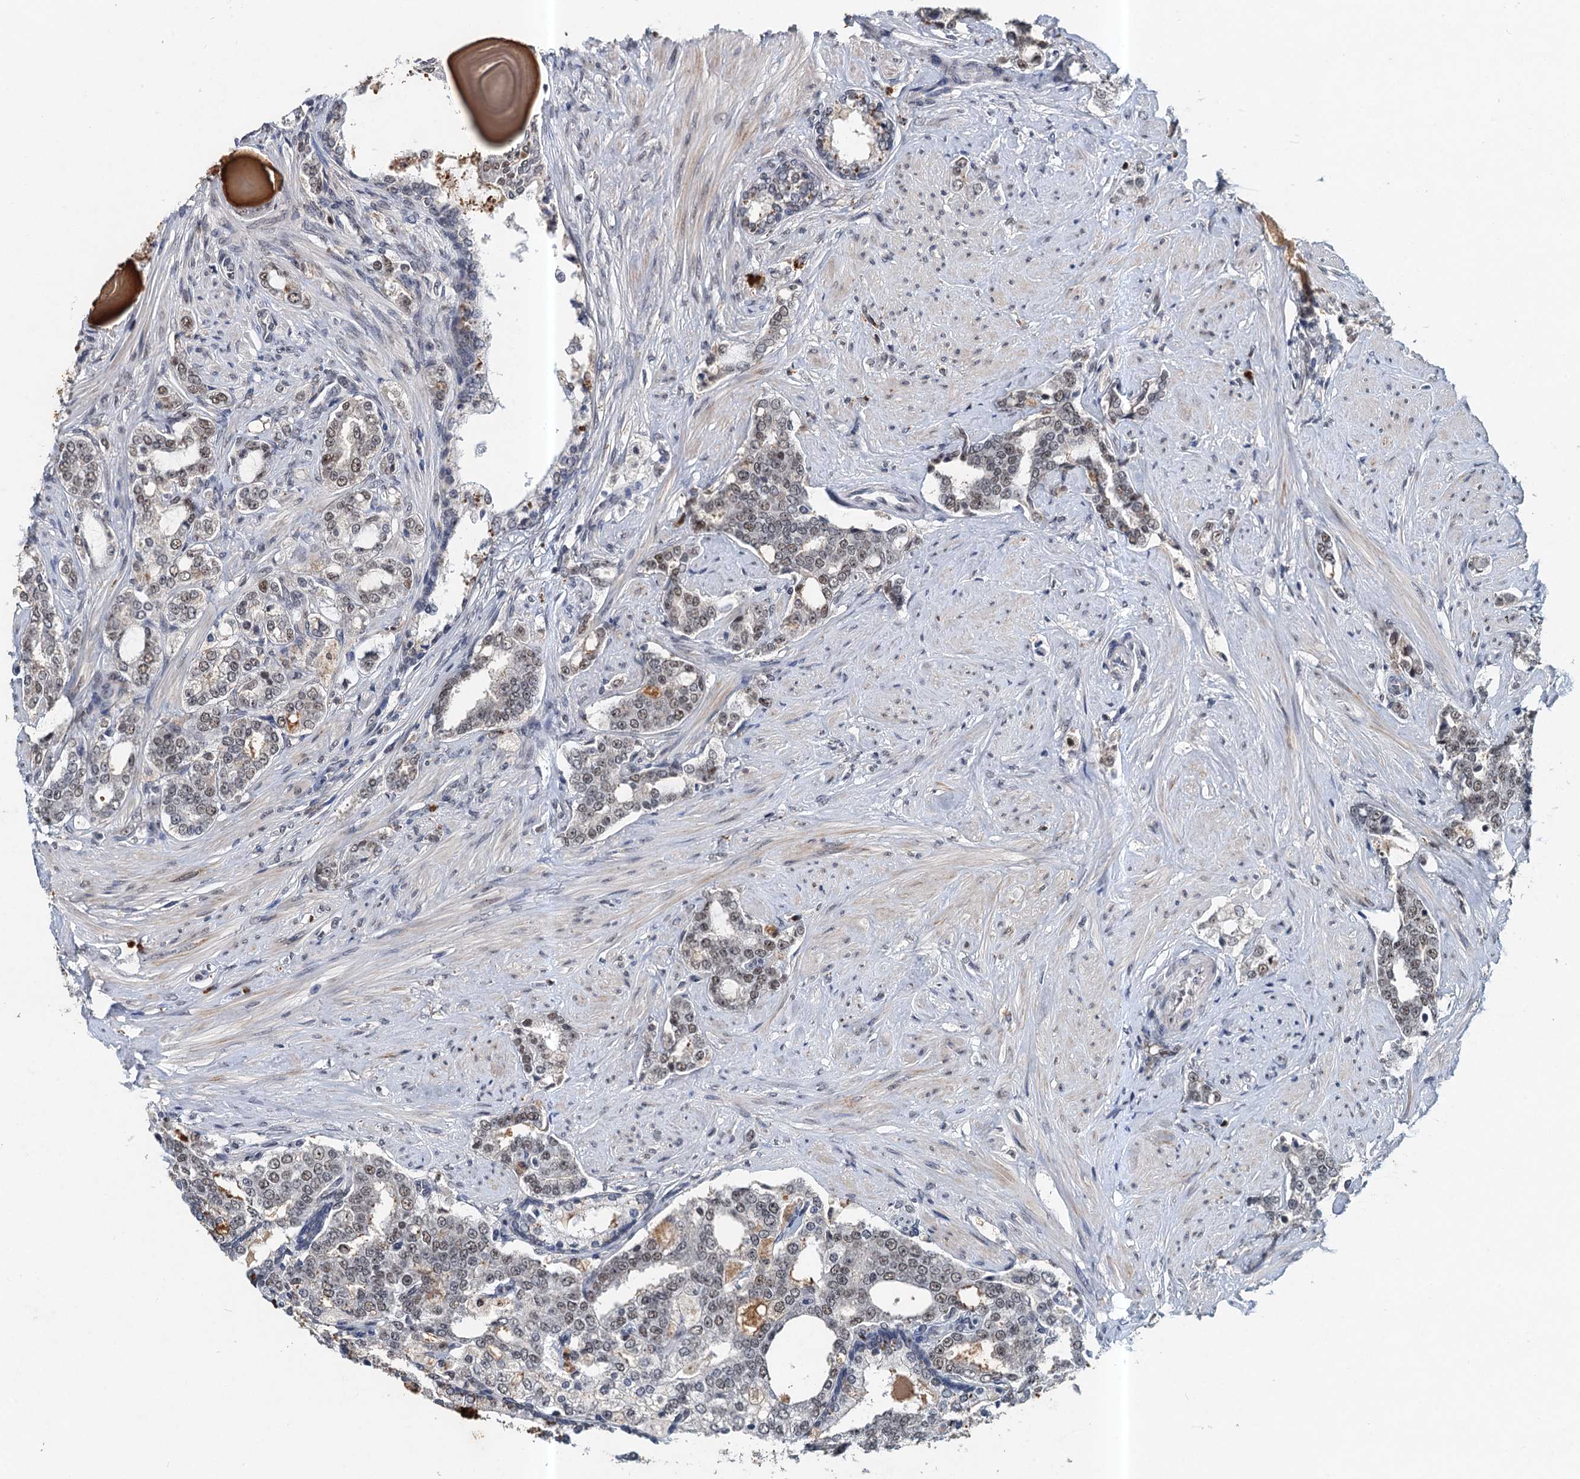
{"staining": {"intensity": "weak", "quantity": "25%-75%", "location": "nuclear"}, "tissue": "prostate cancer", "cell_type": "Tumor cells", "image_type": "cancer", "snomed": [{"axis": "morphology", "description": "Adenocarcinoma, High grade"}, {"axis": "topography", "description": "Prostate"}], "caption": "Prostate high-grade adenocarcinoma stained with a brown dye demonstrates weak nuclear positive staining in approximately 25%-75% of tumor cells.", "gene": "CSTF3", "patient": {"sex": "male", "age": 64}}